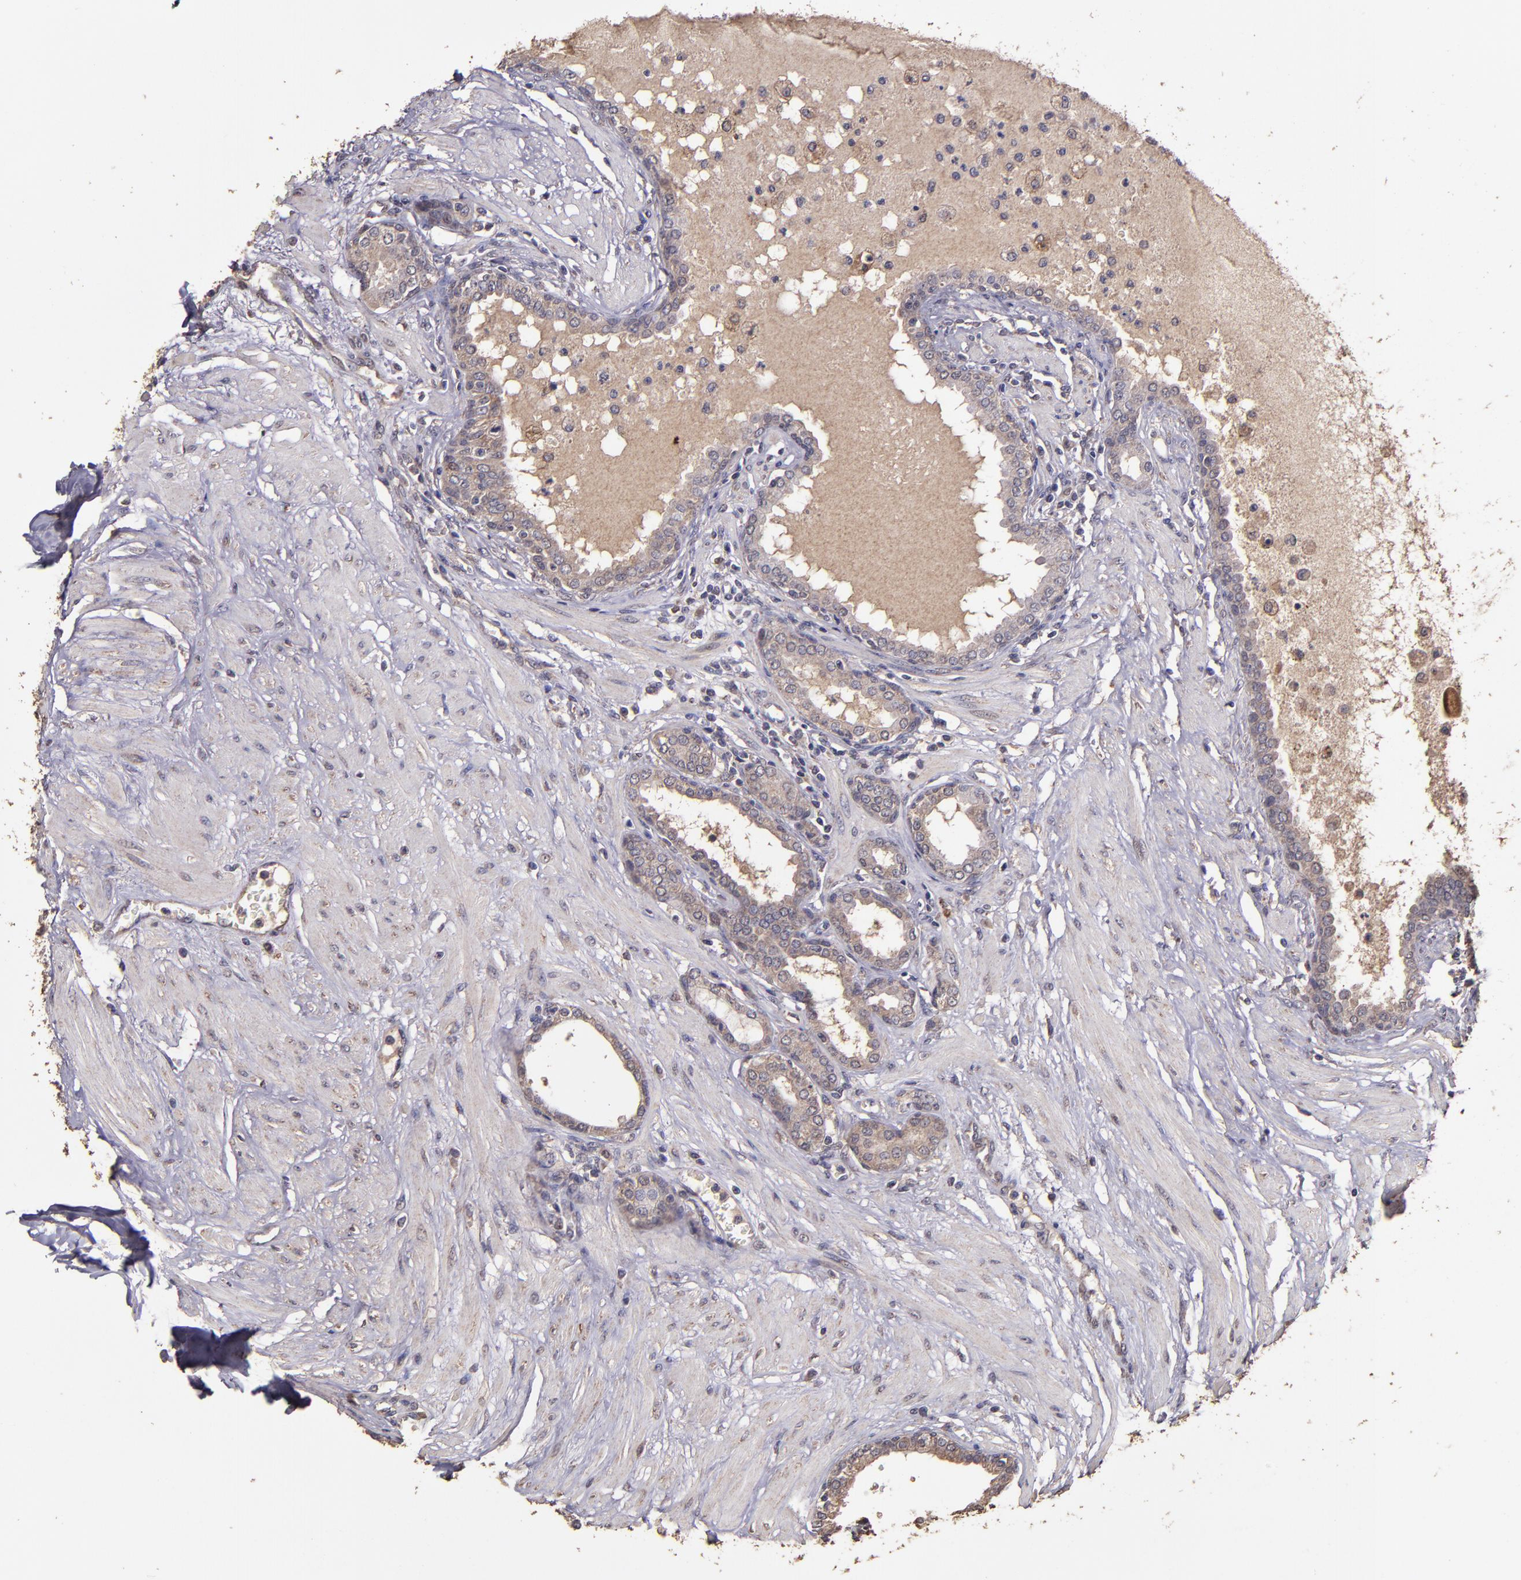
{"staining": {"intensity": "weak", "quantity": ">75%", "location": "cytoplasmic/membranous"}, "tissue": "prostate", "cell_type": "Glandular cells", "image_type": "normal", "snomed": [{"axis": "morphology", "description": "Normal tissue, NOS"}, {"axis": "topography", "description": "Prostate"}], "caption": "Prostate was stained to show a protein in brown. There is low levels of weak cytoplasmic/membranous staining in about >75% of glandular cells.", "gene": "HECTD1", "patient": {"sex": "male", "age": 64}}